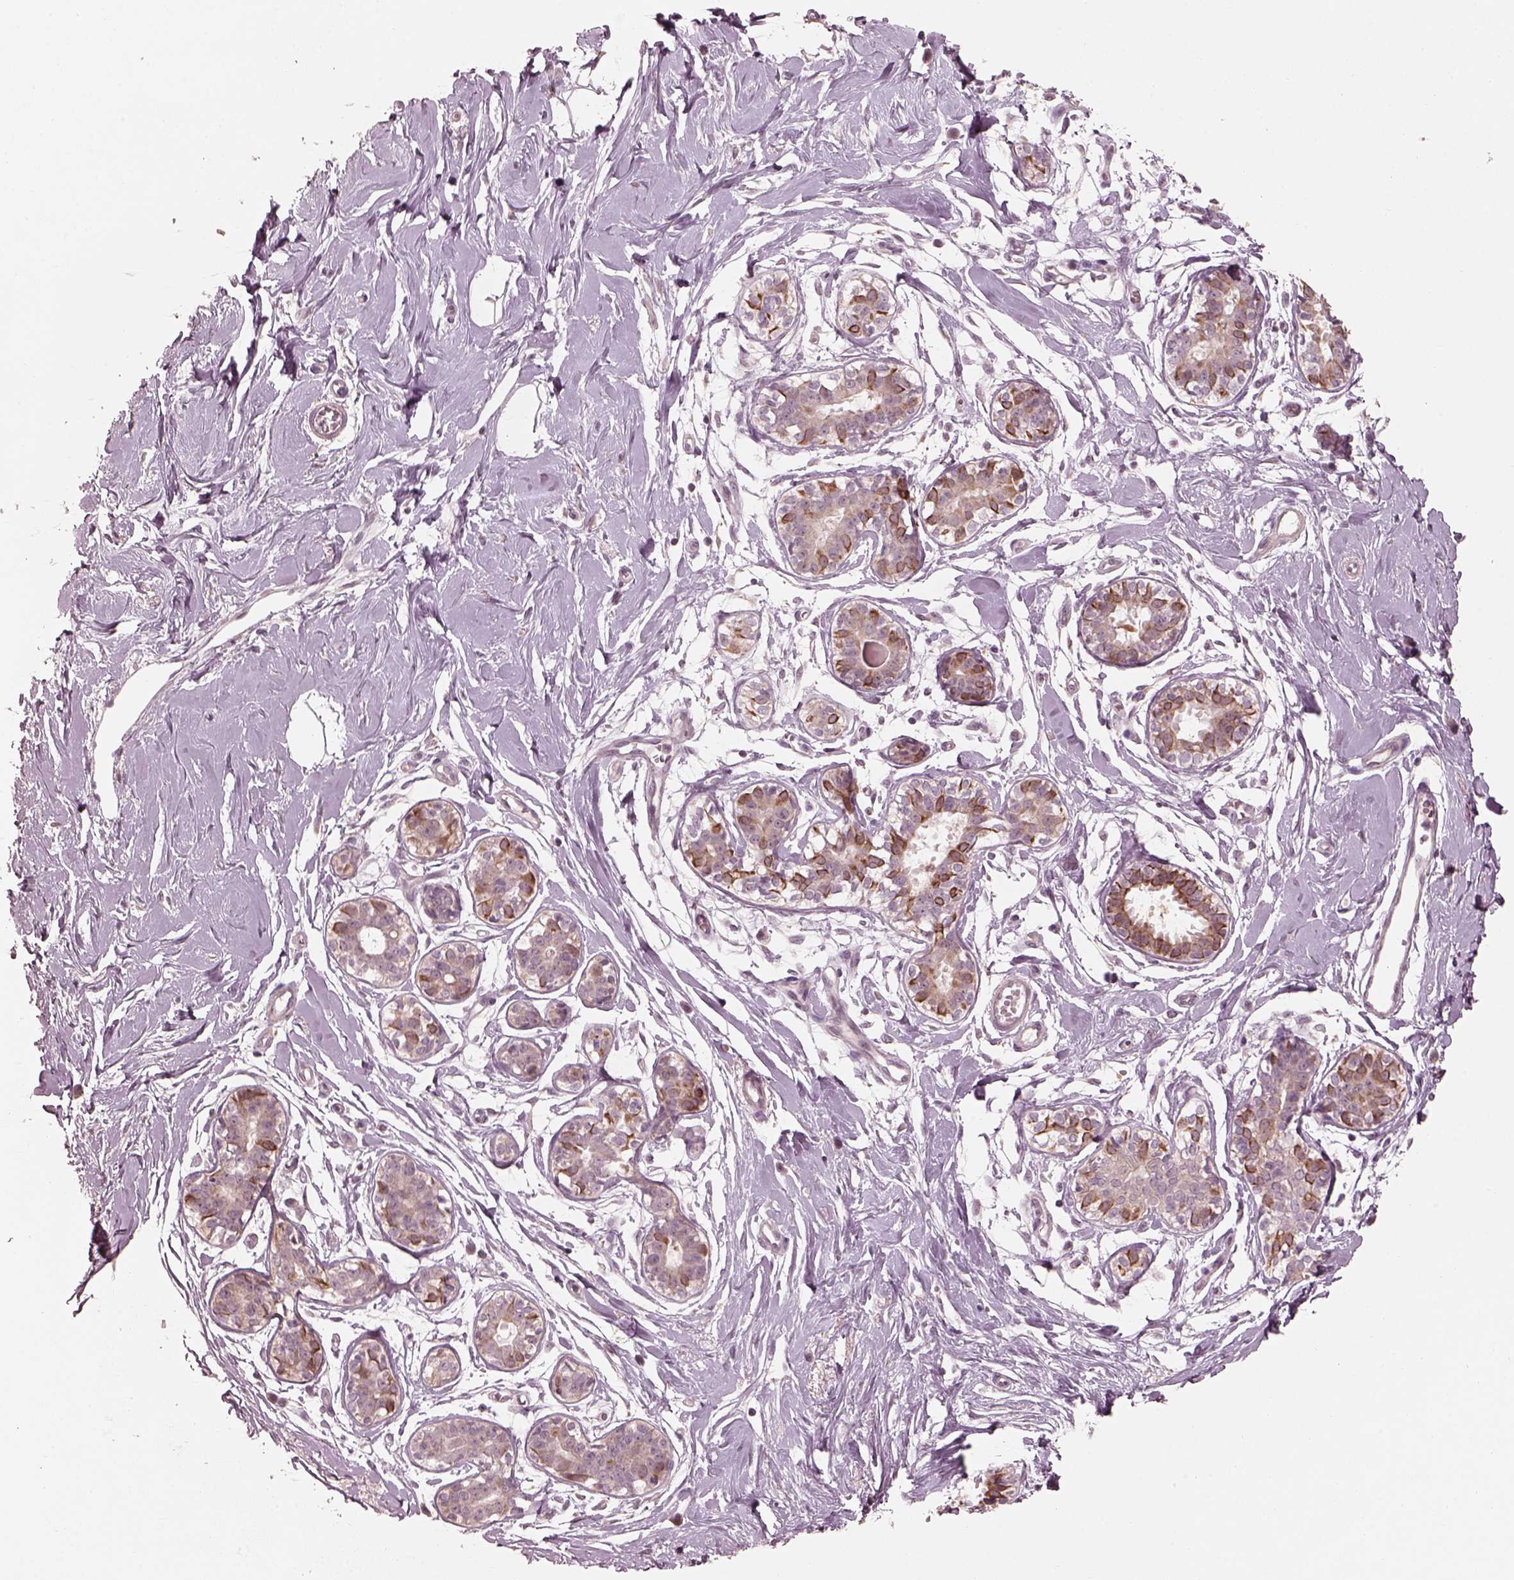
{"staining": {"intensity": "weak", "quantity": "<25%", "location": "cytoplasmic/membranous"}, "tissue": "breast", "cell_type": "Adipocytes", "image_type": "normal", "snomed": [{"axis": "morphology", "description": "Normal tissue, NOS"}, {"axis": "topography", "description": "Breast"}], "caption": "There is no significant staining in adipocytes of breast. (DAB immunohistochemistry (IHC), high magnification).", "gene": "SLC25A46", "patient": {"sex": "female", "age": 49}}